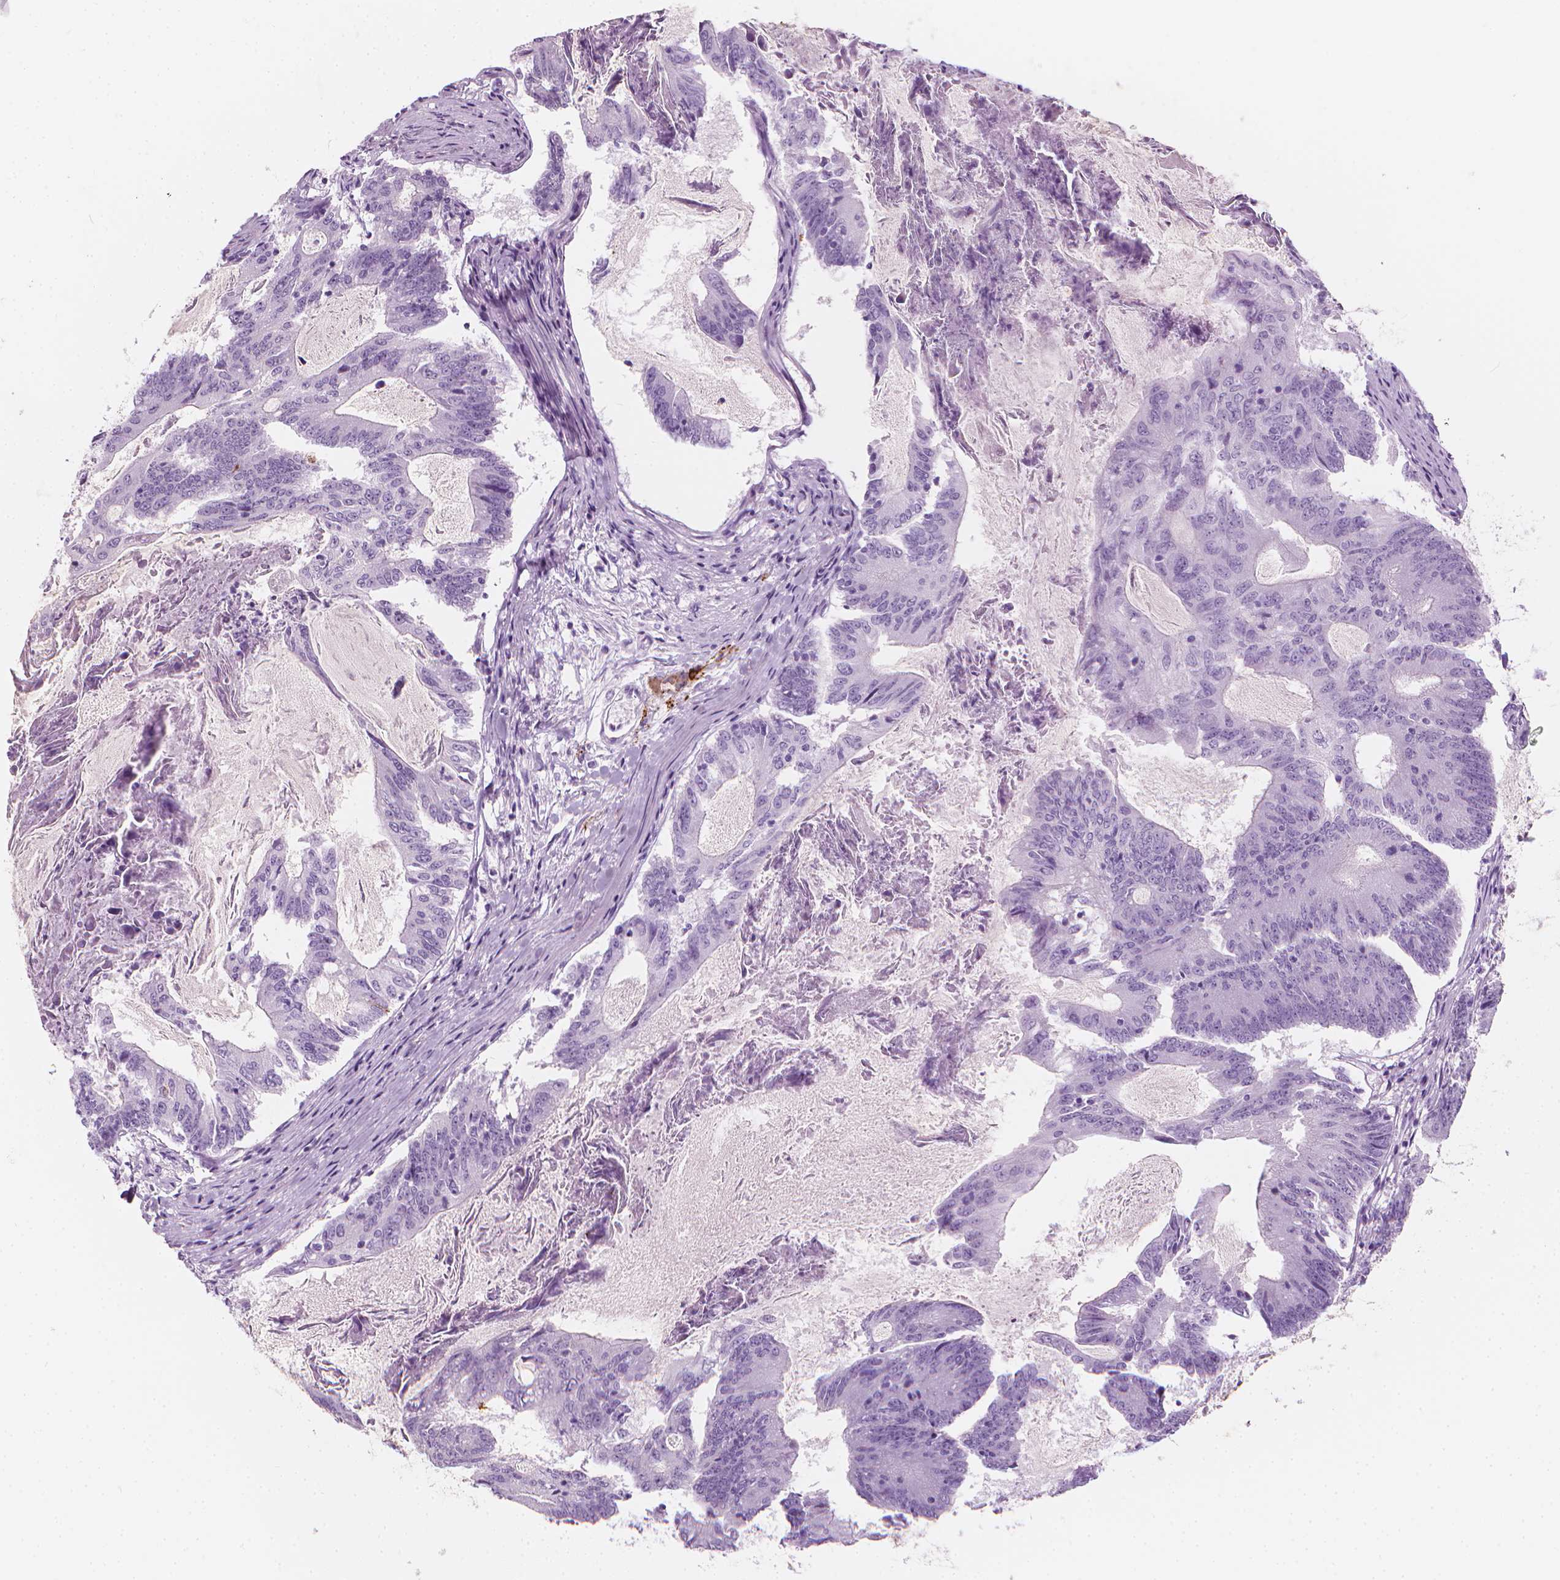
{"staining": {"intensity": "negative", "quantity": "none", "location": "none"}, "tissue": "colorectal cancer", "cell_type": "Tumor cells", "image_type": "cancer", "snomed": [{"axis": "morphology", "description": "Adenocarcinoma, NOS"}, {"axis": "topography", "description": "Colon"}], "caption": "A micrograph of colorectal cancer (adenocarcinoma) stained for a protein demonstrates no brown staining in tumor cells.", "gene": "SCG3", "patient": {"sex": "female", "age": 70}}